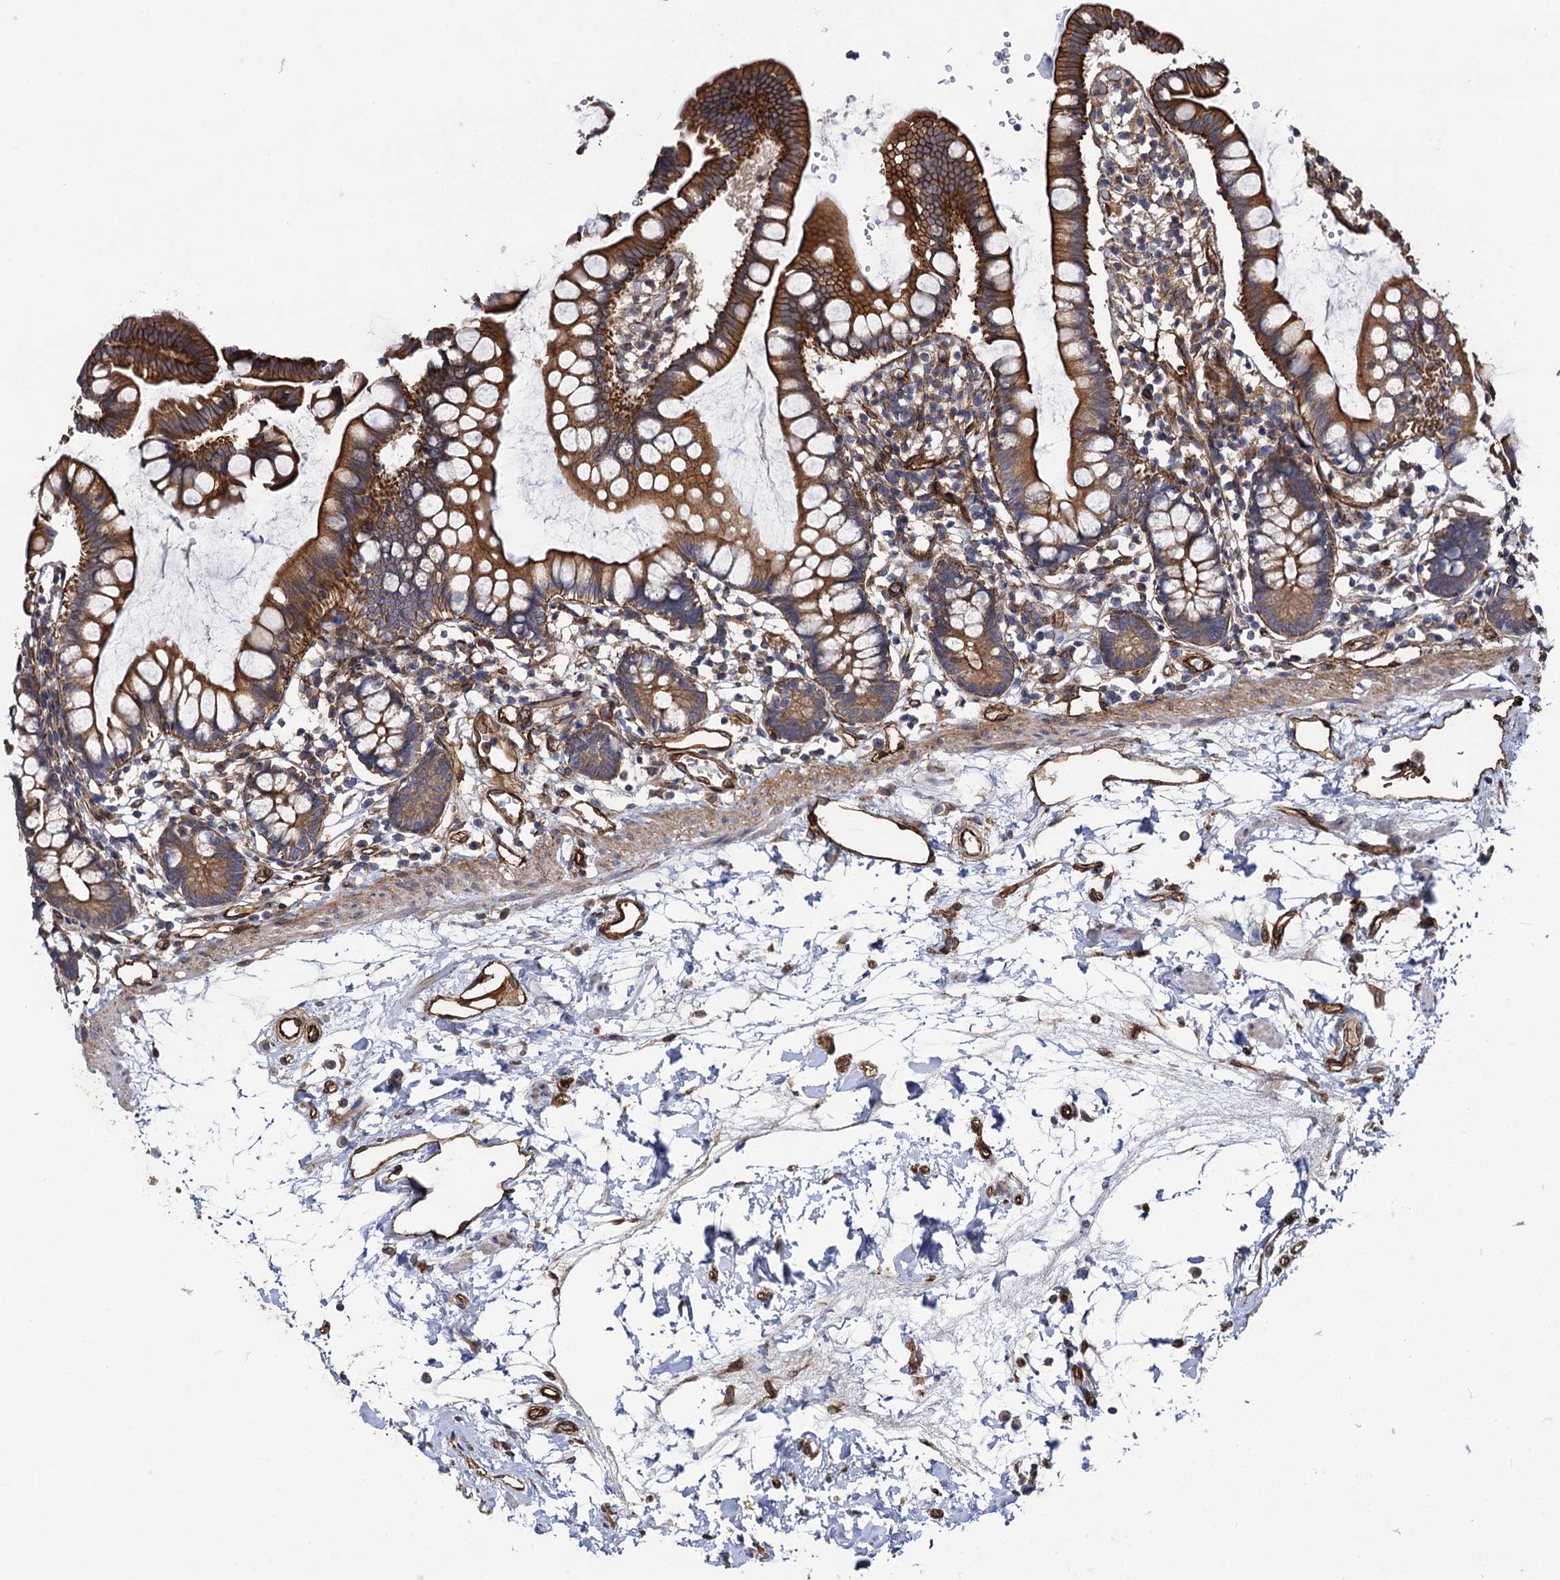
{"staining": {"intensity": "strong", "quantity": ">75%", "location": "cytoplasmic/membranous,nuclear"}, "tissue": "small intestine", "cell_type": "Glandular cells", "image_type": "normal", "snomed": [{"axis": "morphology", "description": "Normal tissue, NOS"}, {"axis": "topography", "description": "Small intestine"}], "caption": "Strong cytoplasmic/membranous,nuclear expression is identified in approximately >75% of glandular cells in normal small intestine. The staining is performed using DAB brown chromogen to label protein expression. The nuclei are counter-stained blue using hematoxylin.", "gene": "CIP2A", "patient": {"sex": "female", "age": 84}}